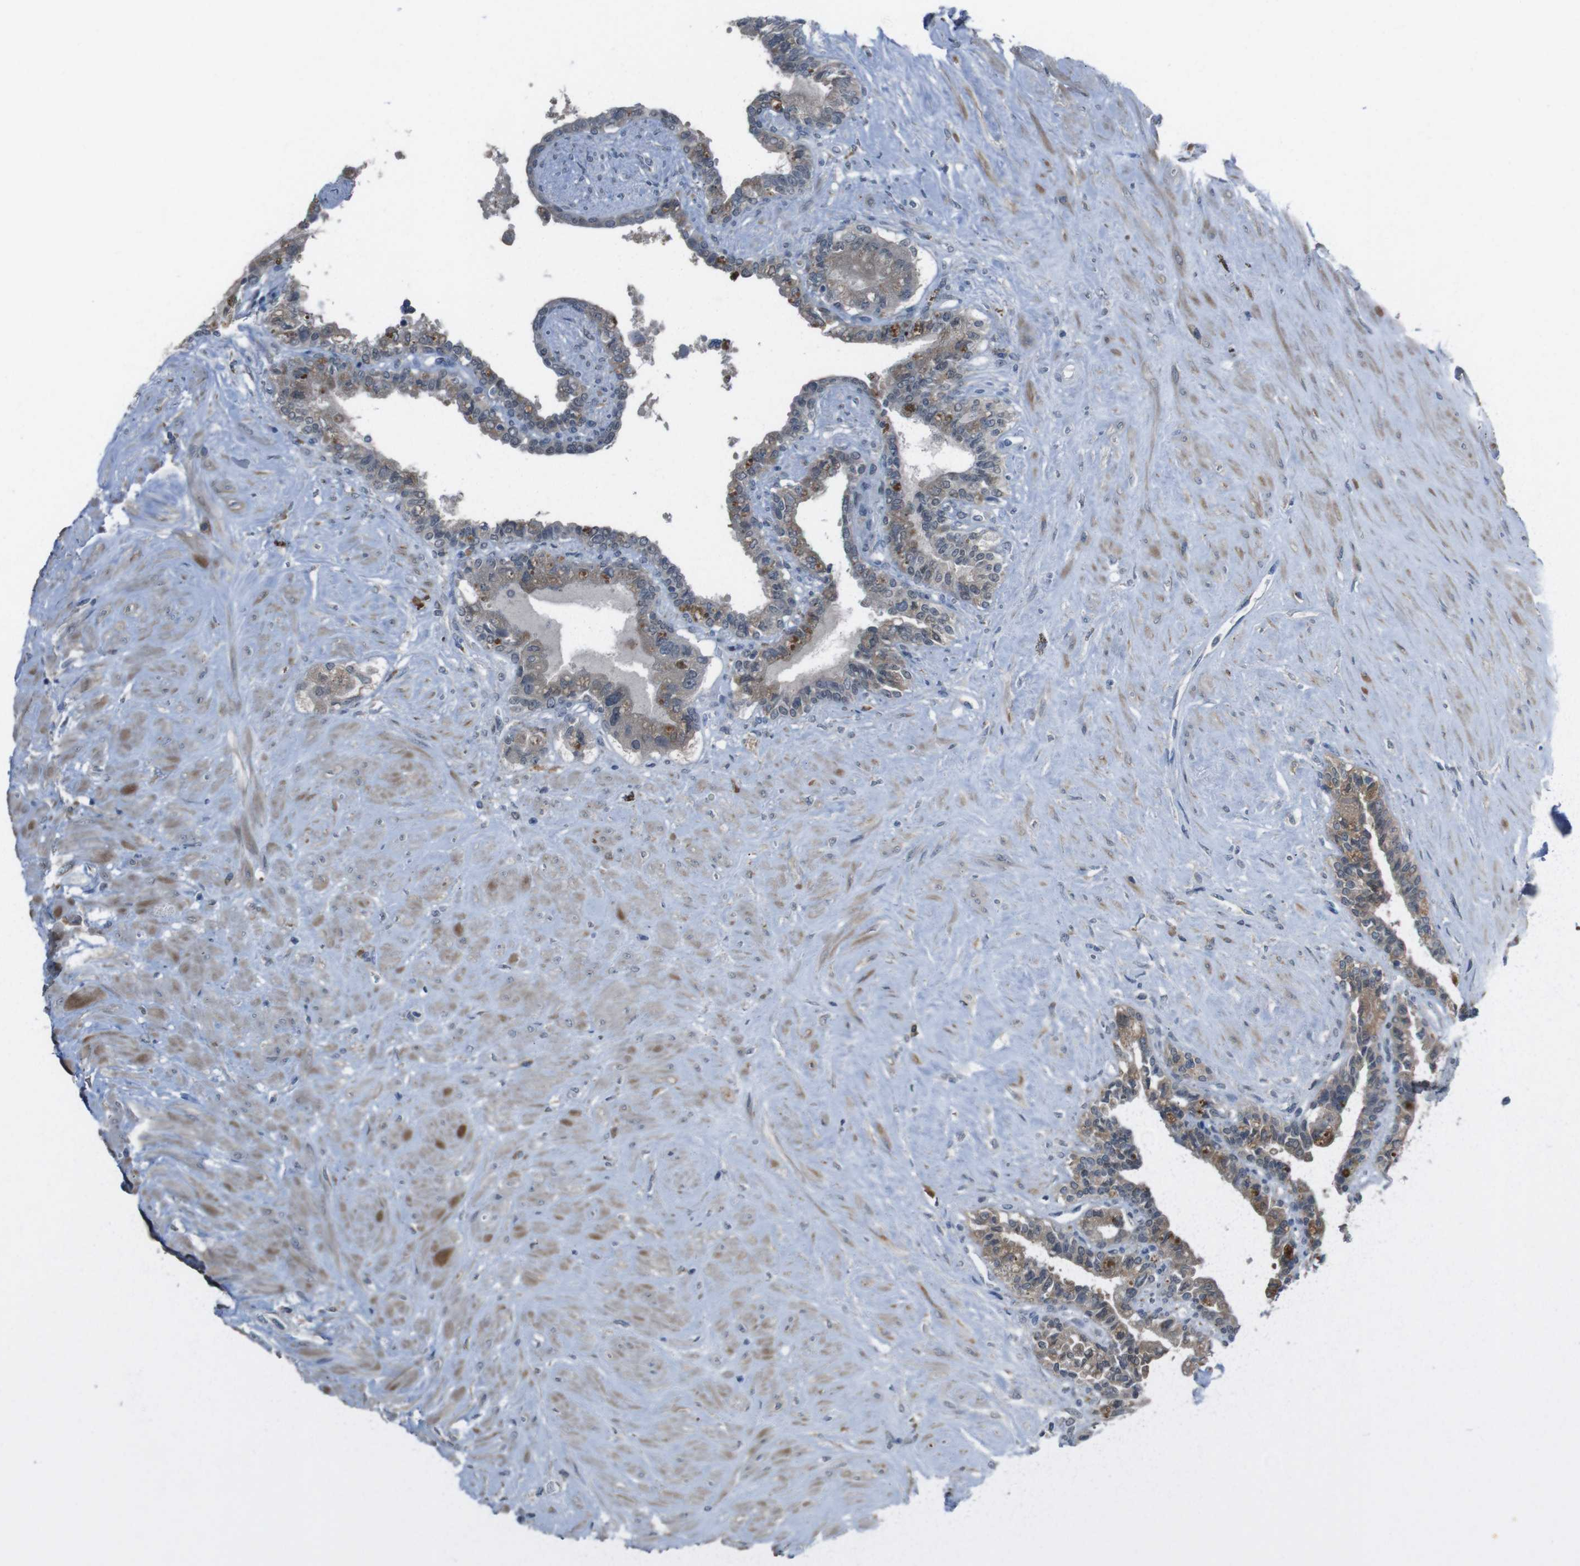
{"staining": {"intensity": "weak", "quantity": "25%-75%", "location": "cytoplasmic/membranous"}, "tissue": "seminal vesicle", "cell_type": "Glandular cells", "image_type": "normal", "snomed": [{"axis": "morphology", "description": "Normal tissue, NOS"}, {"axis": "topography", "description": "Seminal veicle"}], "caption": "Immunohistochemical staining of normal seminal vesicle reveals 25%-75% levels of weak cytoplasmic/membranous protein staining in approximately 25%-75% of glandular cells.", "gene": "CDH22", "patient": {"sex": "male", "age": 63}}